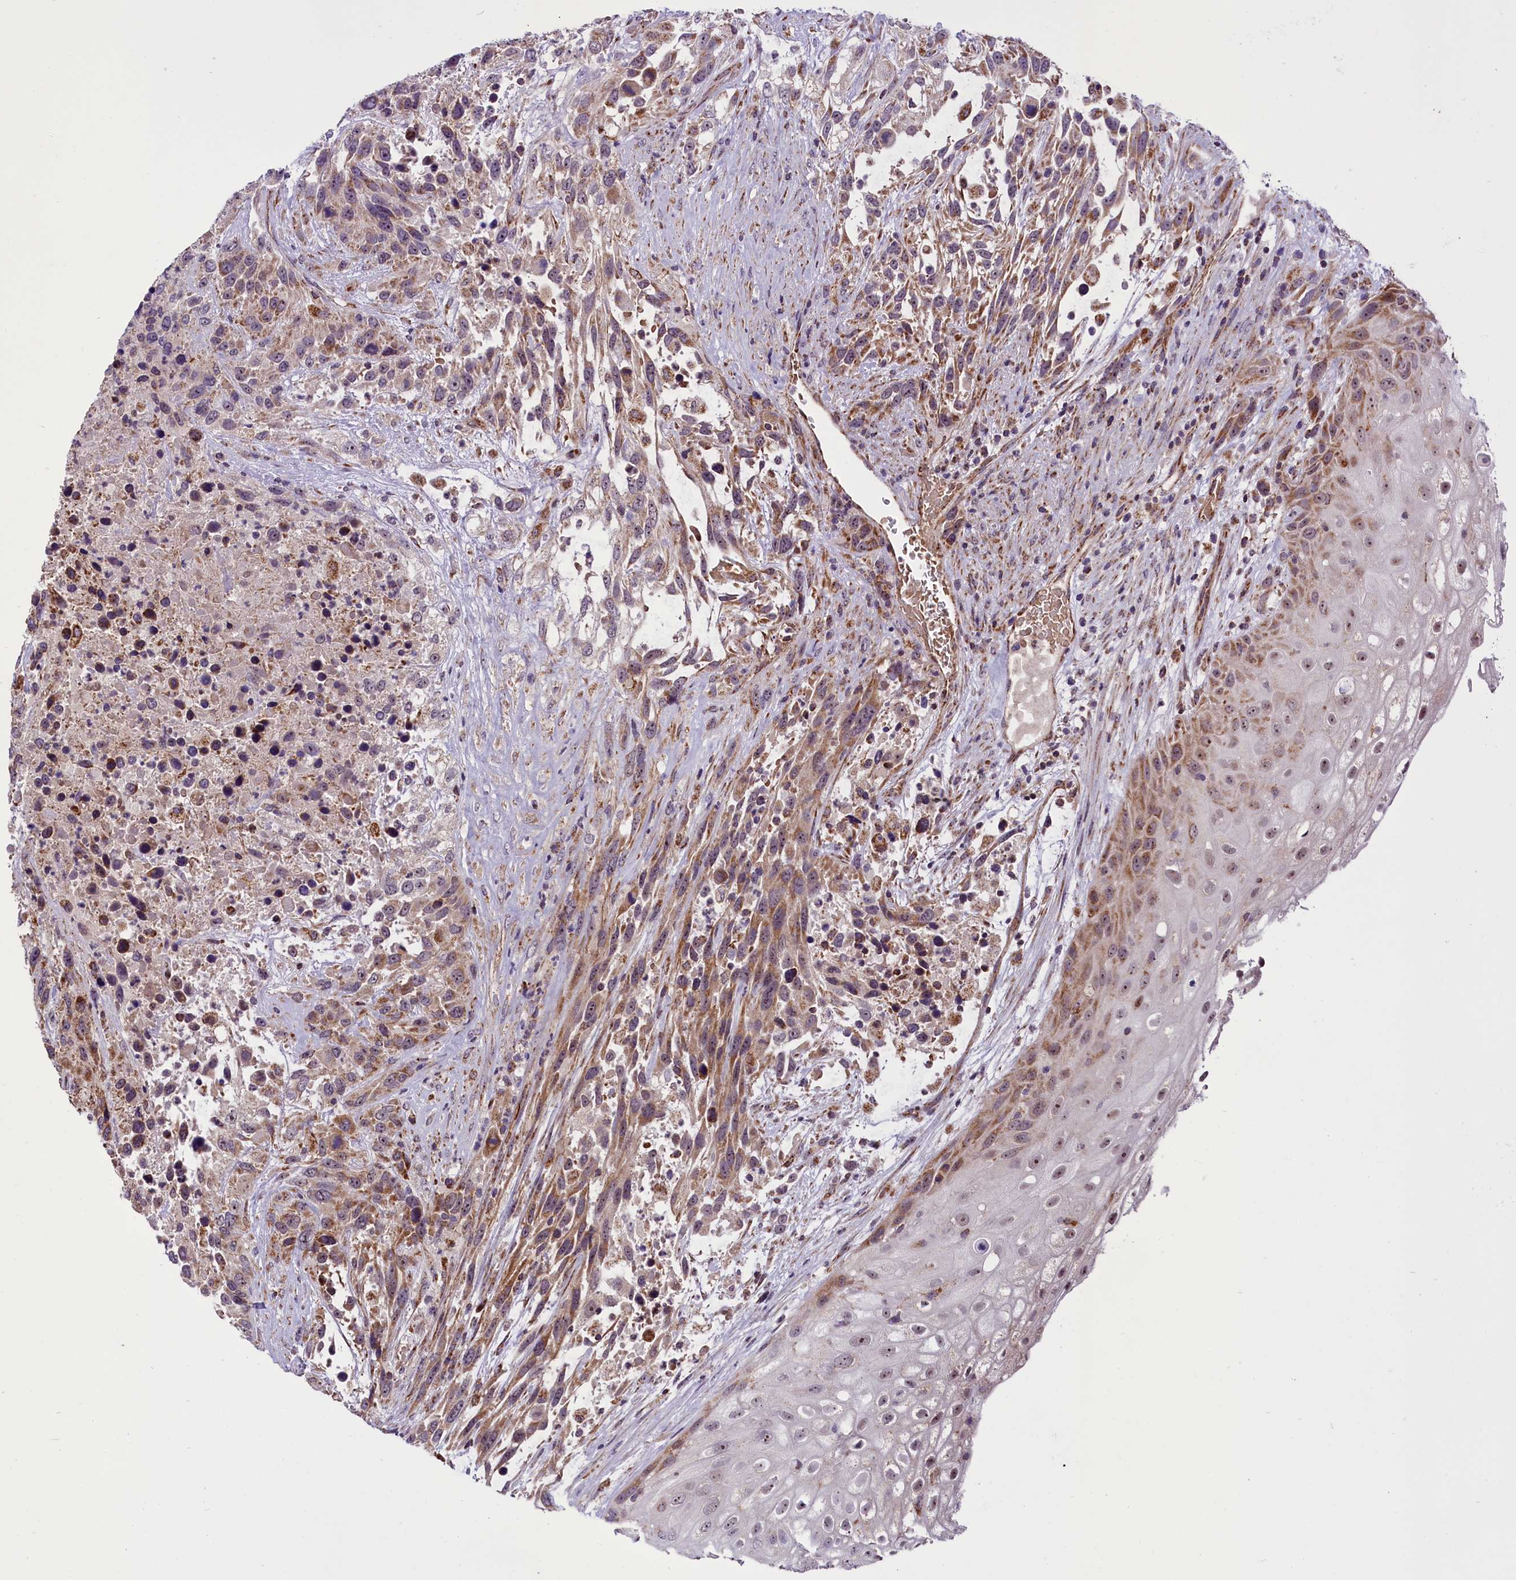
{"staining": {"intensity": "moderate", "quantity": ">75%", "location": "cytoplasmic/membranous"}, "tissue": "urothelial cancer", "cell_type": "Tumor cells", "image_type": "cancer", "snomed": [{"axis": "morphology", "description": "Urothelial carcinoma, High grade"}, {"axis": "topography", "description": "Urinary bladder"}], "caption": "Approximately >75% of tumor cells in urothelial carcinoma (high-grade) reveal moderate cytoplasmic/membranous protein positivity as visualized by brown immunohistochemical staining.", "gene": "NDUFS5", "patient": {"sex": "female", "age": 70}}